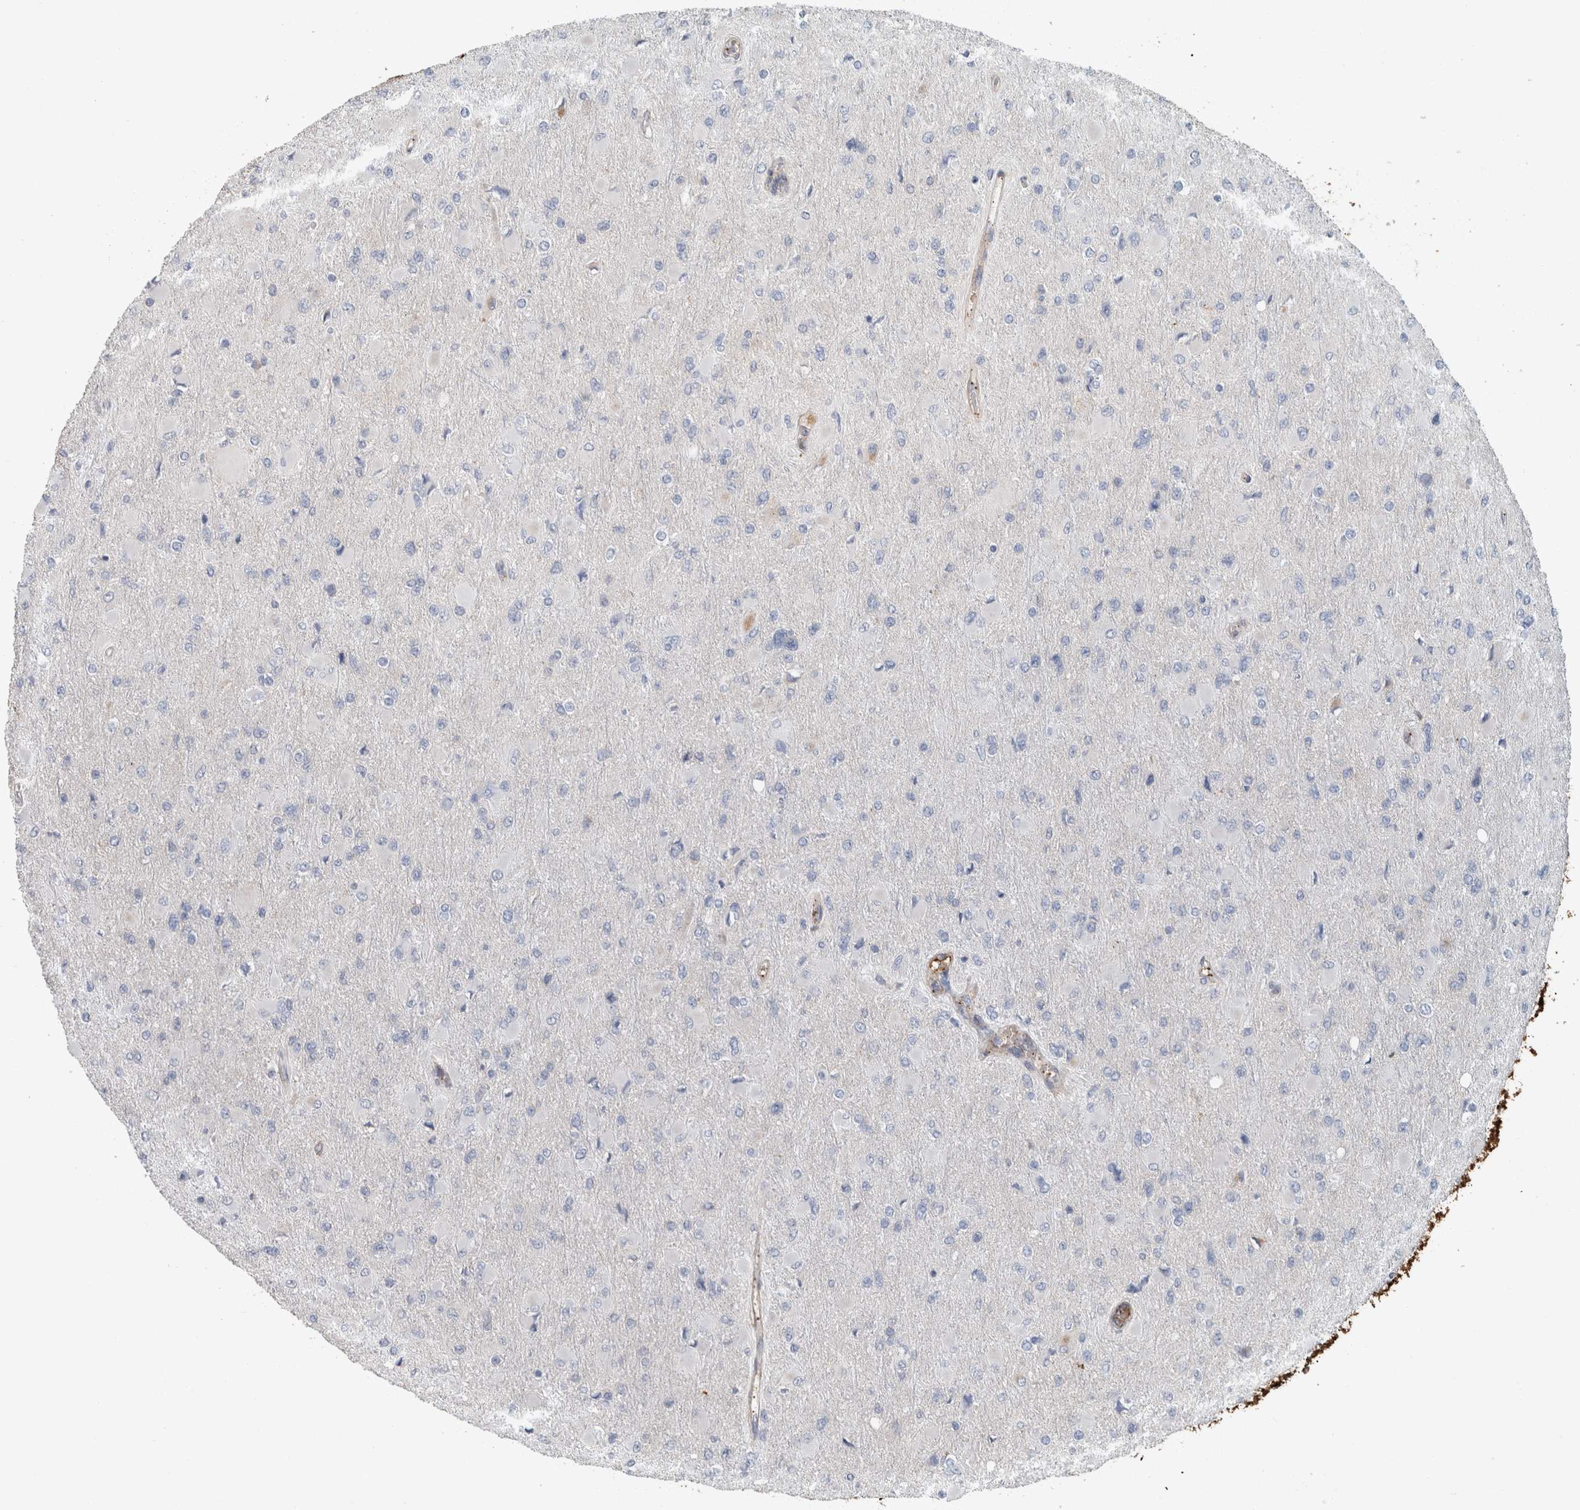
{"staining": {"intensity": "negative", "quantity": "none", "location": "none"}, "tissue": "glioma", "cell_type": "Tumor cells", "image_type": "cancer", "snomed": [{"axis": "morphology", "description": "Glioma, malignant, High grade"}, {"axis": "topography", "description": "Cerebral cortex"}], "caption": "Malignant glioma (high-grade) was stained to show a protein in brown. There is no significant staining in tumor cells.", "gene": "FN1", "patient": {"sex": "female", "age": 36}}